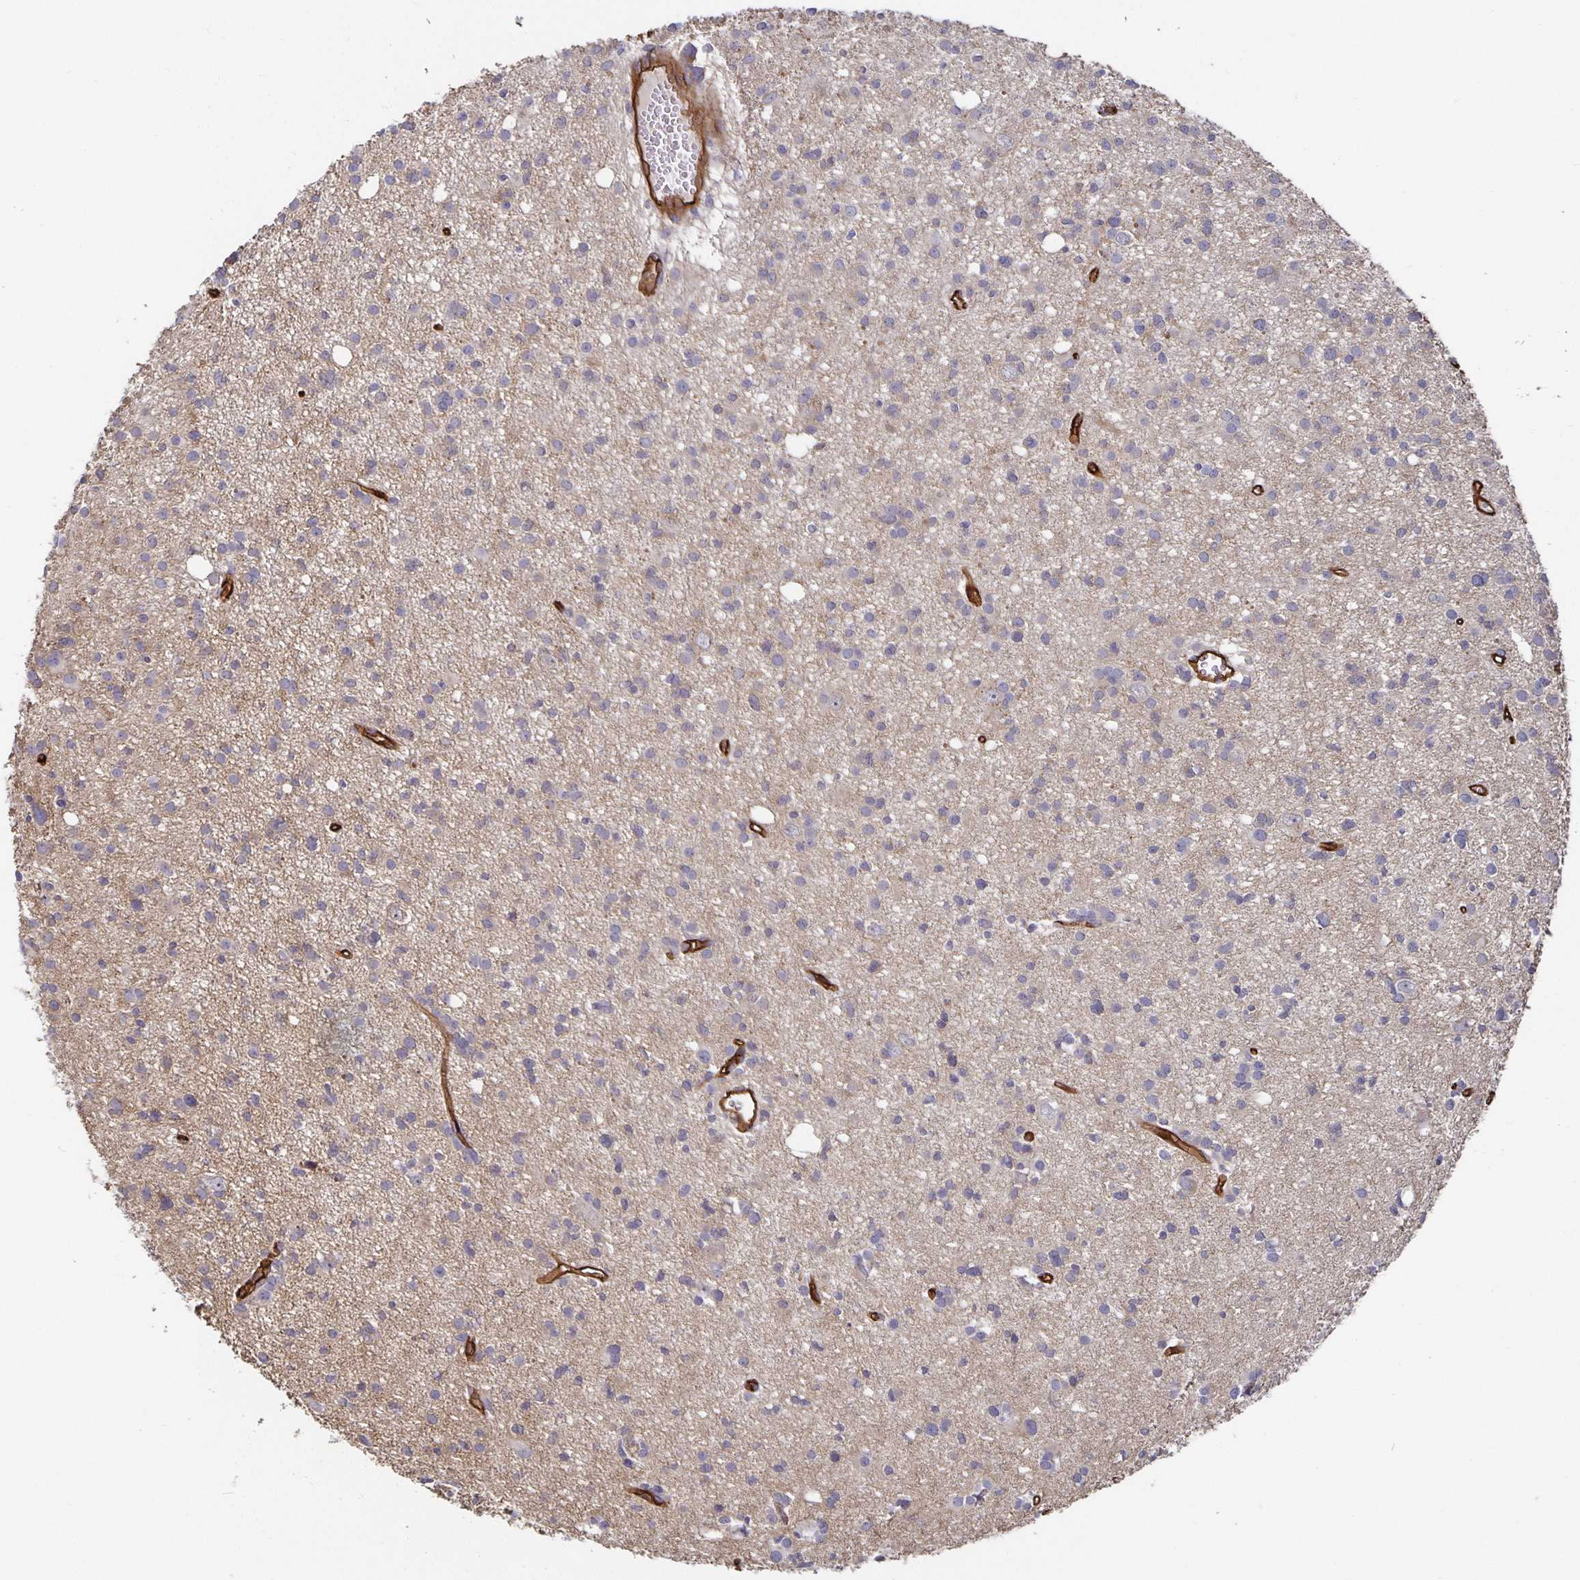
{"staining": {"intensity": "negative", "quantity": "none", "location": "none"}, "tissue": "glioma", "cell_type": "Tumor cells", "image_type": "cancer", "snomed": [{"axis": "morphology", "description": "Glioma, malignant, High grade"}, {"axis": "topography", "description": "Brain"}], "caption": "Image shows no protein expression in tumor cells of malignant high-grade glioma tissue. (DAB immunohistochemistry with hematoxylin counter stain).", "gene": "PODXL", "patient": {"sex": "male", "age": 23}}